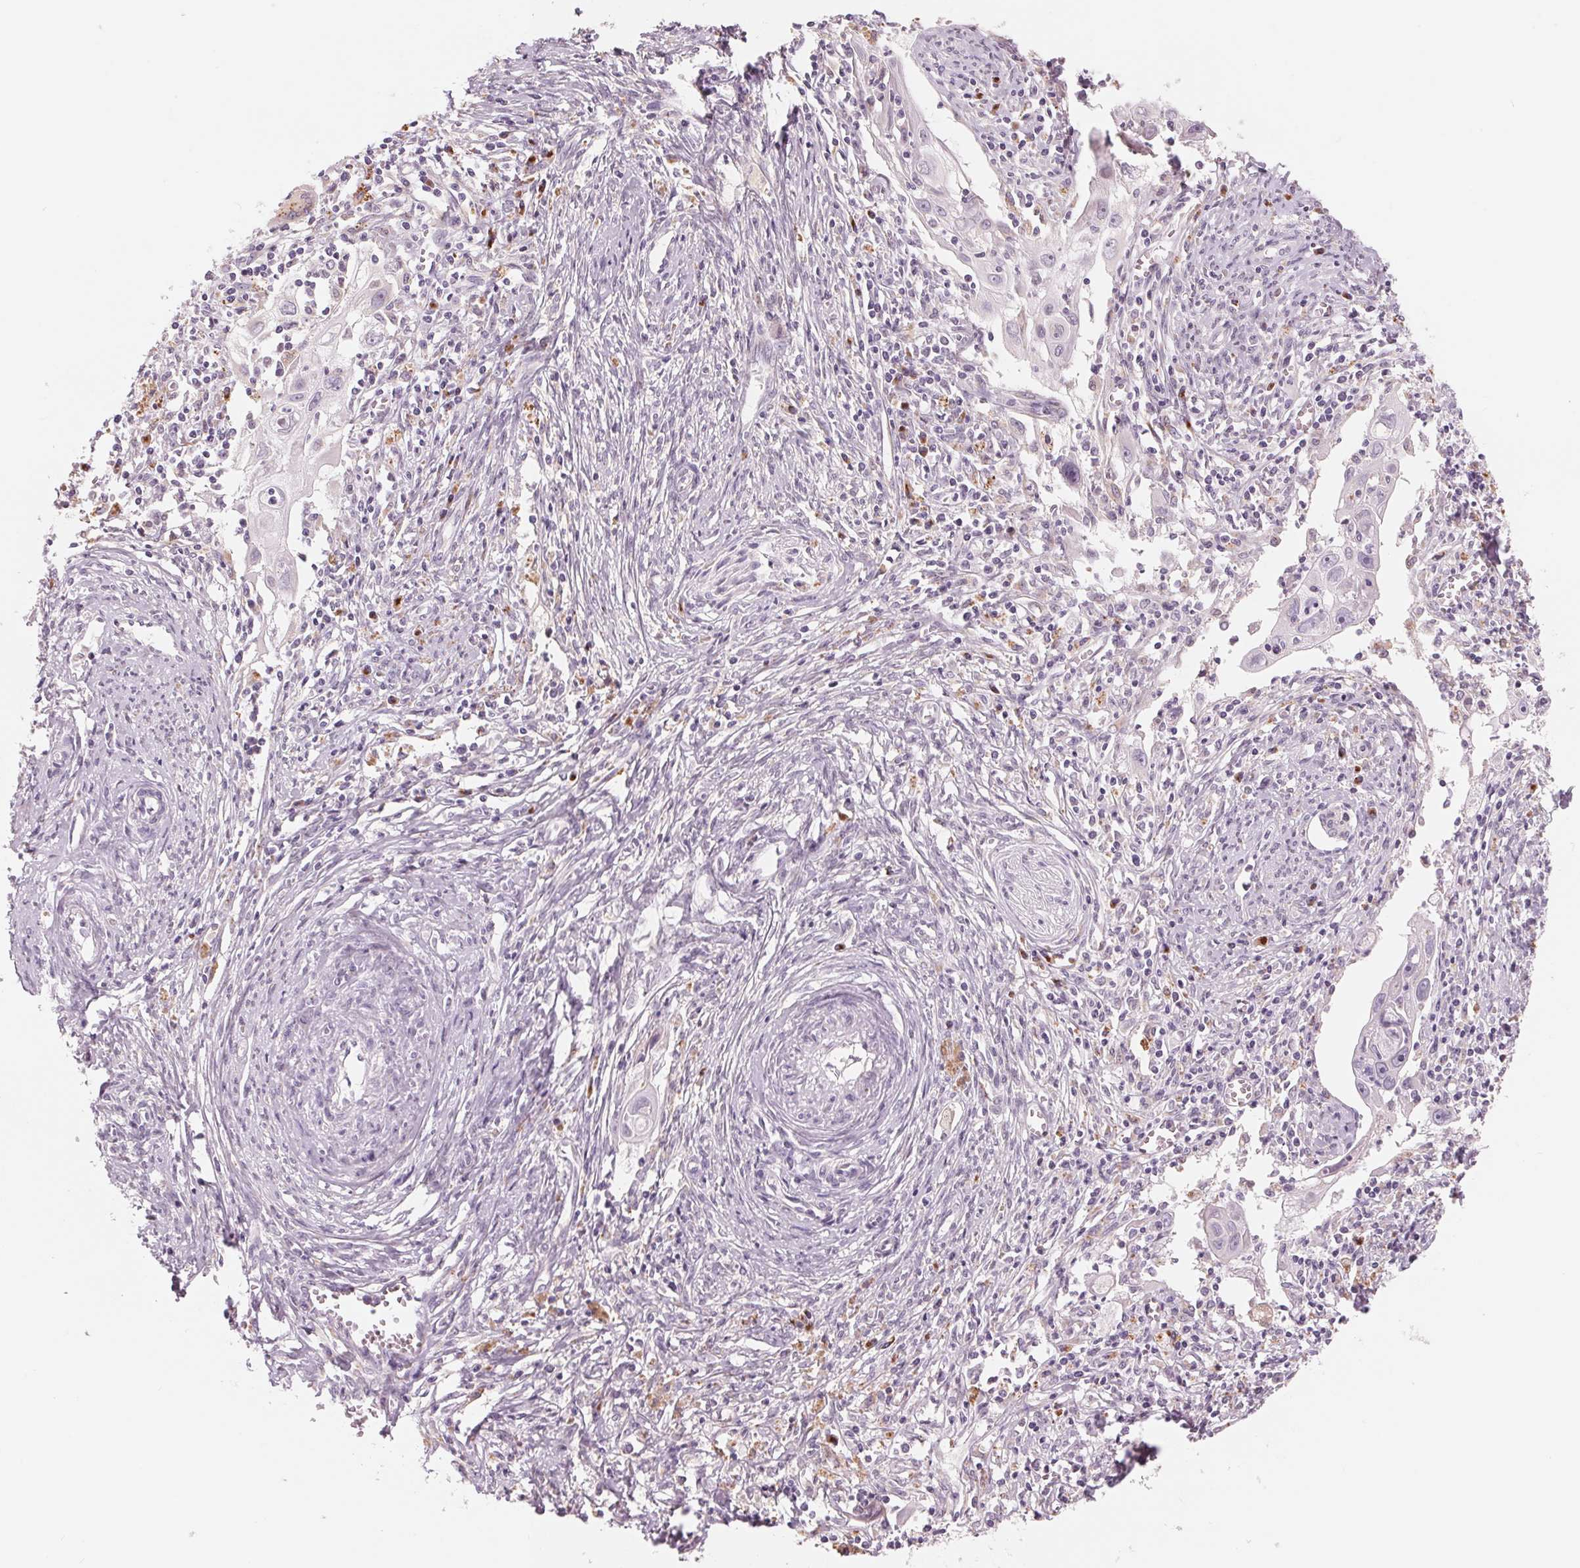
{"staining": {"intensity": "negative", "quantity": "none", "location": "none"}, "tissue": "cervical cancer", "cell_type": "Tumor cells", "image_type": "cancer", "snomed": [{"axis": "morphology", "description": "Squamous cell carcinoma, NOS"}, {"axis": "topography", "description": "Cervix"}], "caption": "Immunohistochemical staining of cervical cancer shows no significant expression in tumor cells.", "gene": "IL9R", "patient": {"sex": "female", "age": 30}}